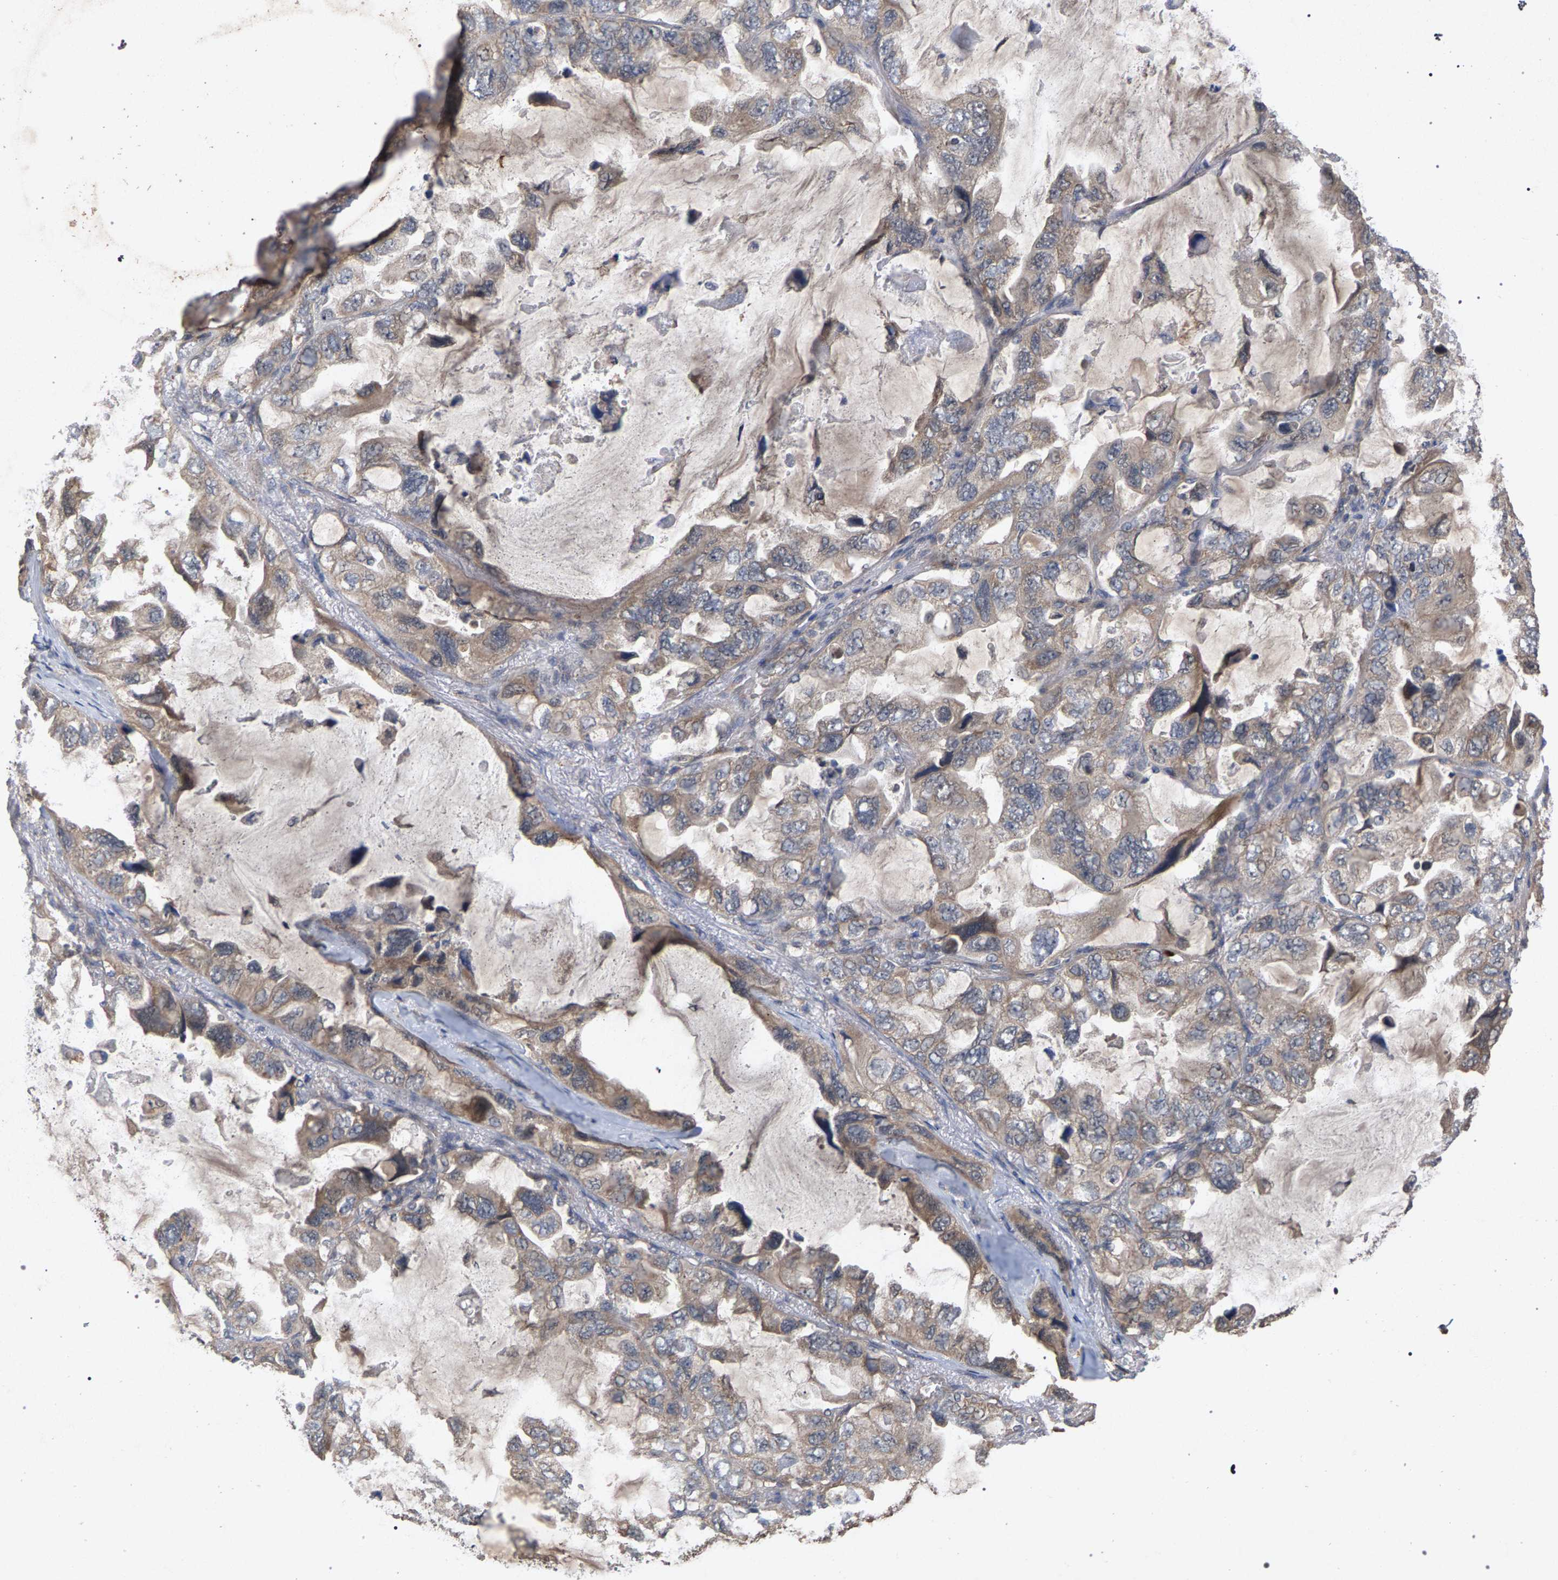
{"staining": {"intensity": "weak", "quantity": "<25%", "location": "cytoplasmic/membranous"}, "tissue": "lung cancer", "cell_type": "Tumor cells", "image_type": "cancer", "snomed": [{"axis": "morphology", "description": "Squamous cell carcinoma, NOS"}, {"axis": "topography", "description": "Lung"}], "caption": "Image shows no significant protein positivity in tumor cells of squamous cell carcinoma (lung). (Brightfield microscopy of DAB IHC at high magnification).", "gene": "SLC4A4", "patient": {"sex": "female", "age": 73}}